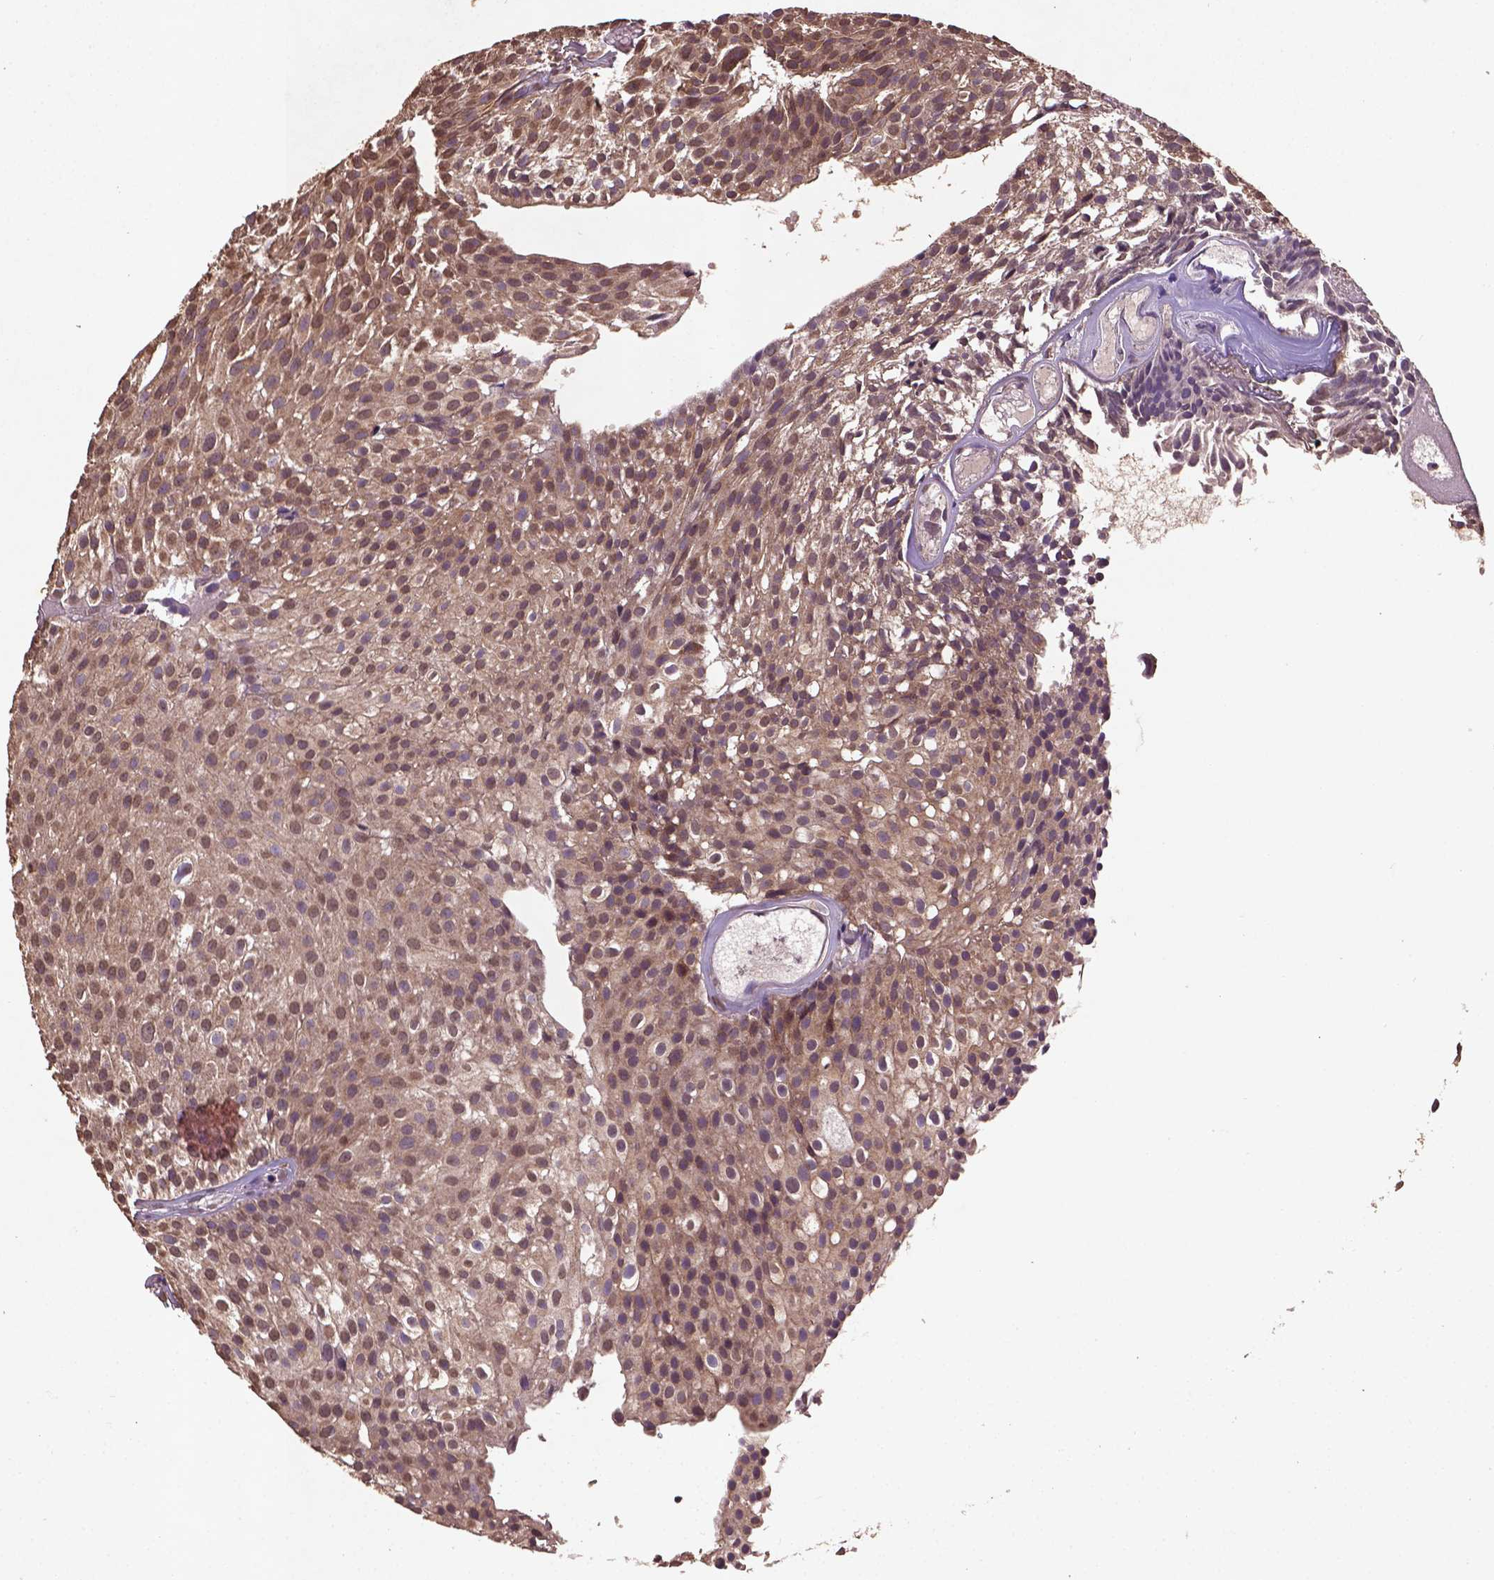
{"staining": {"intensity": "weak", "quantity": ">75%", "location": "cytoplasmic/membranous,nuclear"}, "tissue": "urothelial cancer", "cell_type": "Tumor cells", "image_type": "cancer", "snomed": [{"axis": "morphology", "description": "Urothelial carcinoma, Low grade"}, {"axis": "topography", "description": "Urinary bladder"}], "caption": "IHC (DAB) staining of urothelial cancer demonstrates weak cytoplasmic/membranous and nuclear protein positivity in approximately >75% of tumor cells. The staining was performed using DAB (3,3'-diaminobenzidine), with brown indicating positive protein expression. Nuclei are stained blue with hematoxylin.", "gene": "NIPAL2", "patient": {"sex": "male", "age": 63}}